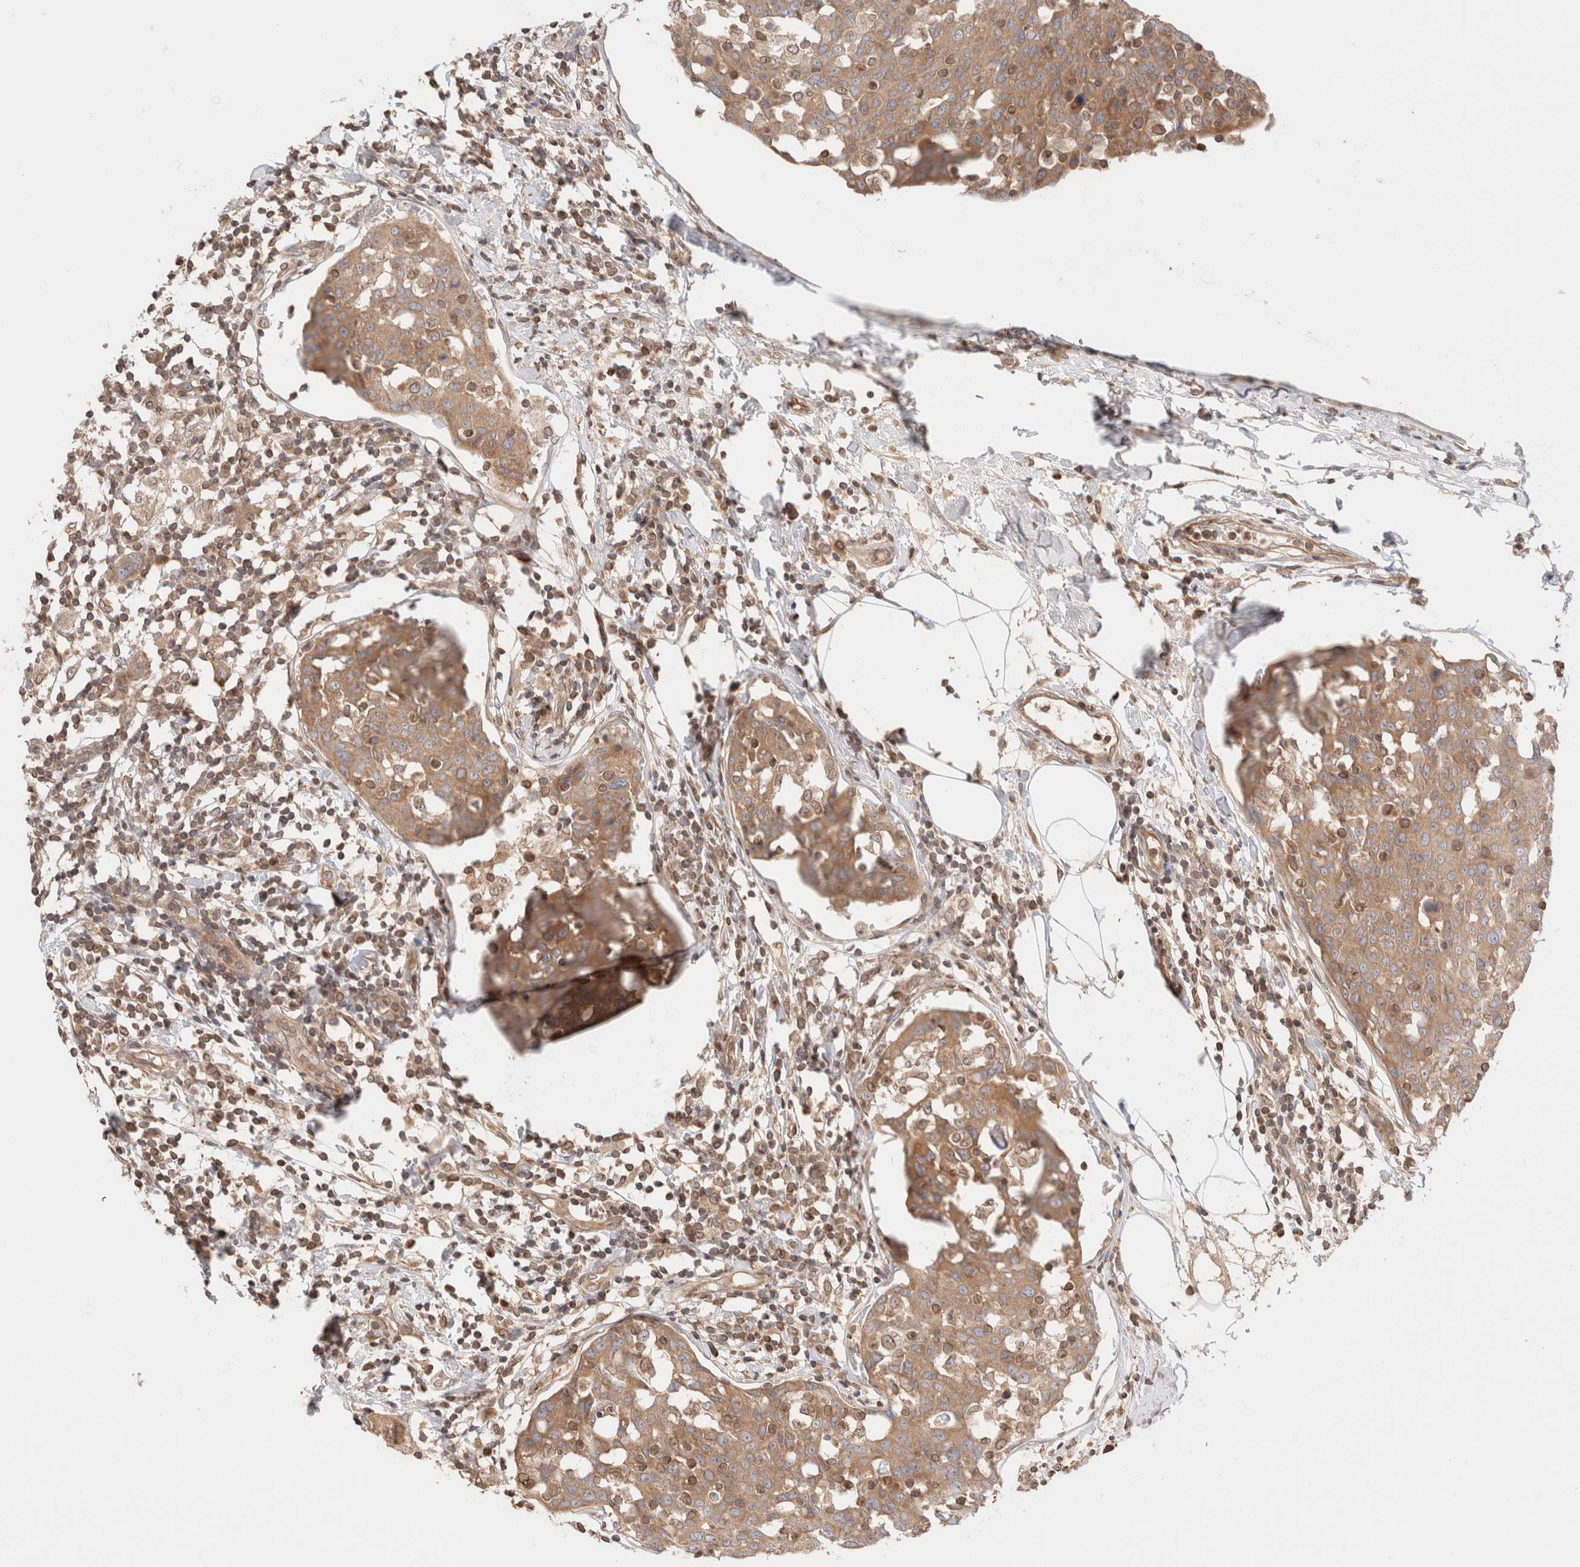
{"staining": {"intensity": "moderate", "quantity": ">75%", "location": "cytoplasmic/membranous"}, "tissue": "breast cancer", "cell_type": "Tumor cells", "image_type": "cancer", "snomed": [{"axis": "morphology", "description": "Normal tissue, NOS"}, {"axis": "morphology", "description": "Duct carcinoma"}, {"axis": "topography", "description": "Breast"}], "caption": "Tumor cells demonstrate medium levels of moderate cytoplasmic/membranous expression in approximately >75% of cells in breast cancer (invasive ductal carcinoma). (DAB (3,3'-diaminobenzidine) IHC with brightfield microscopy, high magnification).", "gene": "SIKE1", "patient": {"sex": "female", "age": 37}}